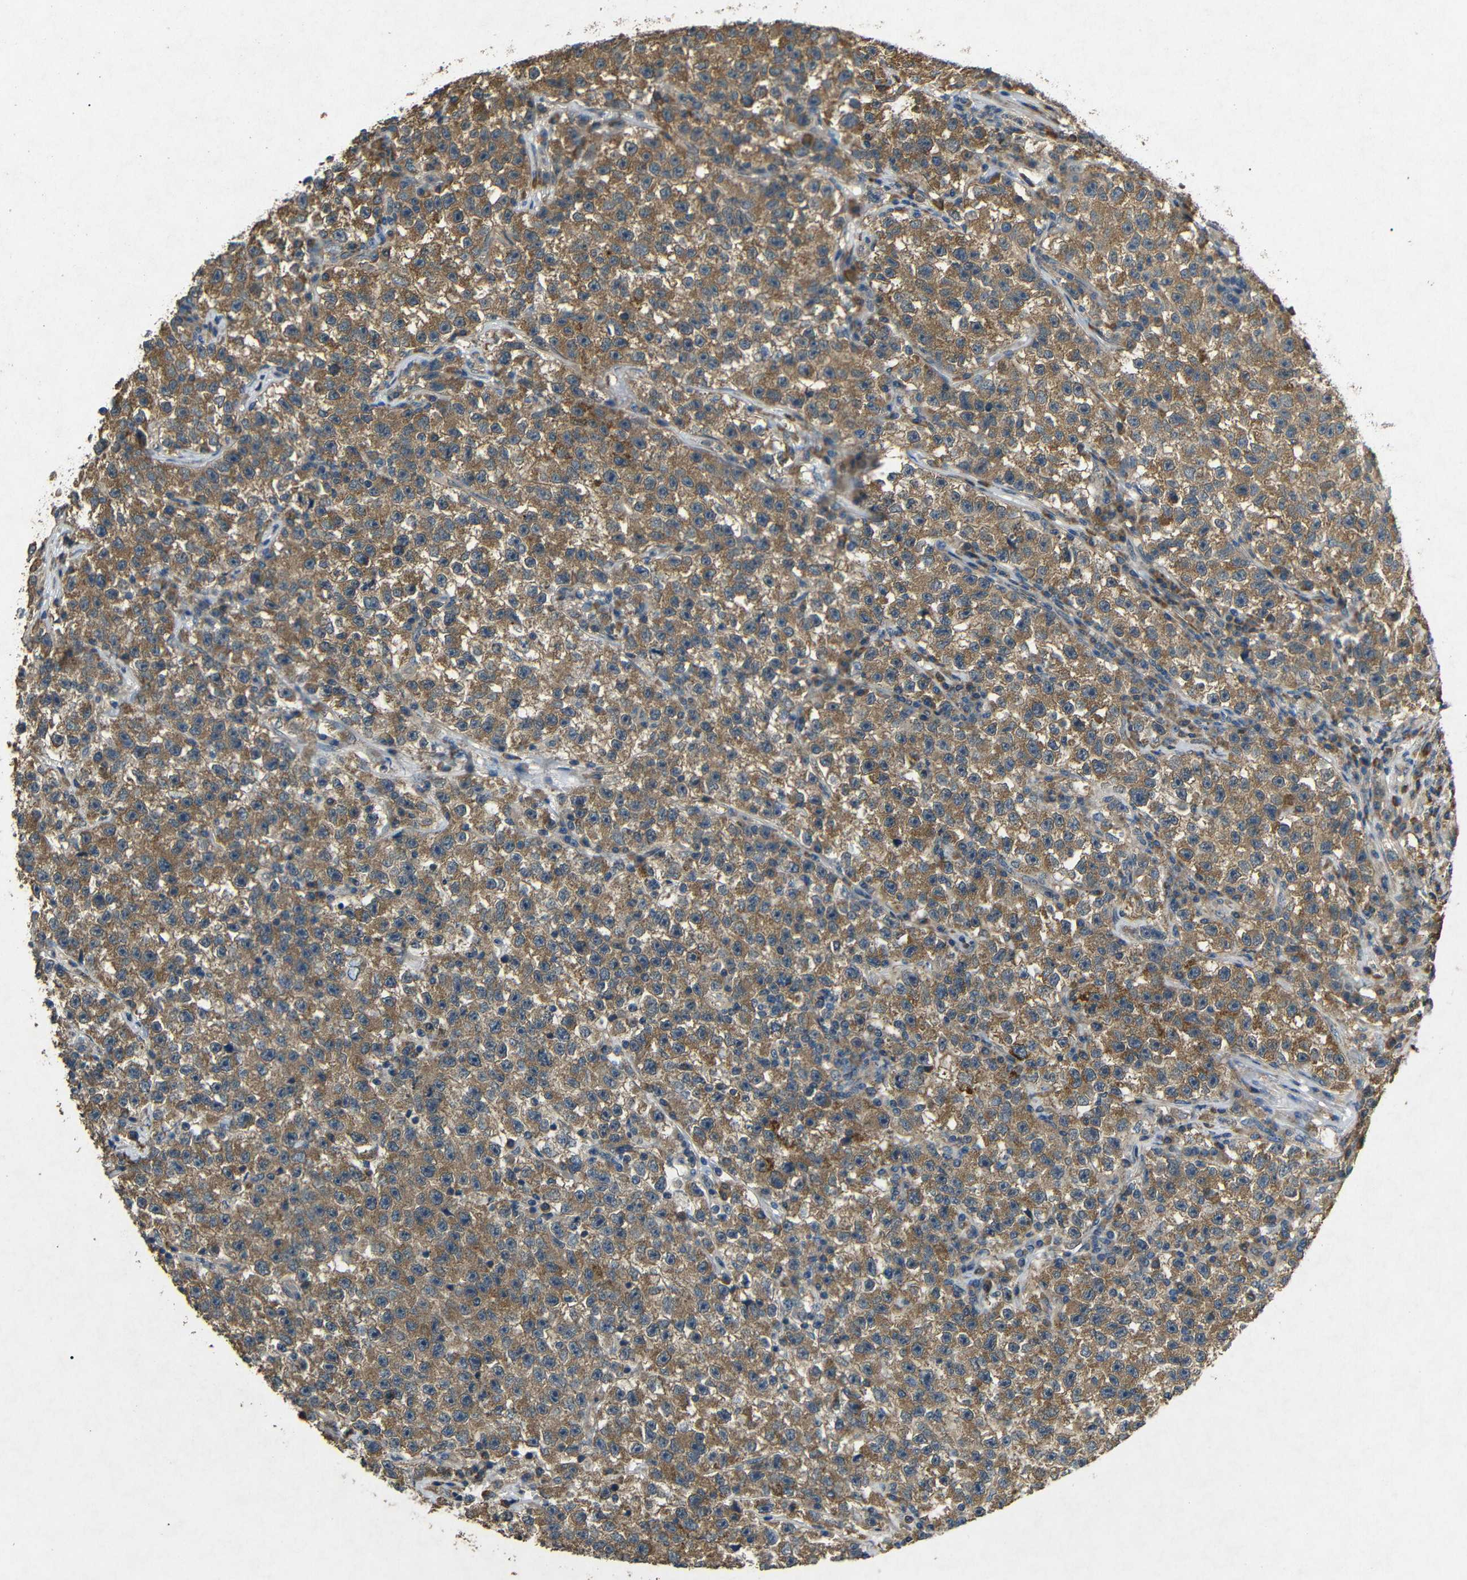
{"staining": {"intensity": "strong", "quantity": ">75%", "location": "cytoplasmic/membranous"}, "tissue": "testis cancer", "cell_type": "Tumor cells", "image_type": "cancer", "snomed": [{"axis": "morphology", "description": "Seminoma, NOS"}, {"axis": "topography", "description": "Testis"}], "caption": "Immunohistochemical staining of testis cancer exhibits high levels of strong cytoplasmic/membranous protein expression in about >75% of tumor cells.", "gene": "BNIP3", "patient": {"sex": "male", "age": 22}}